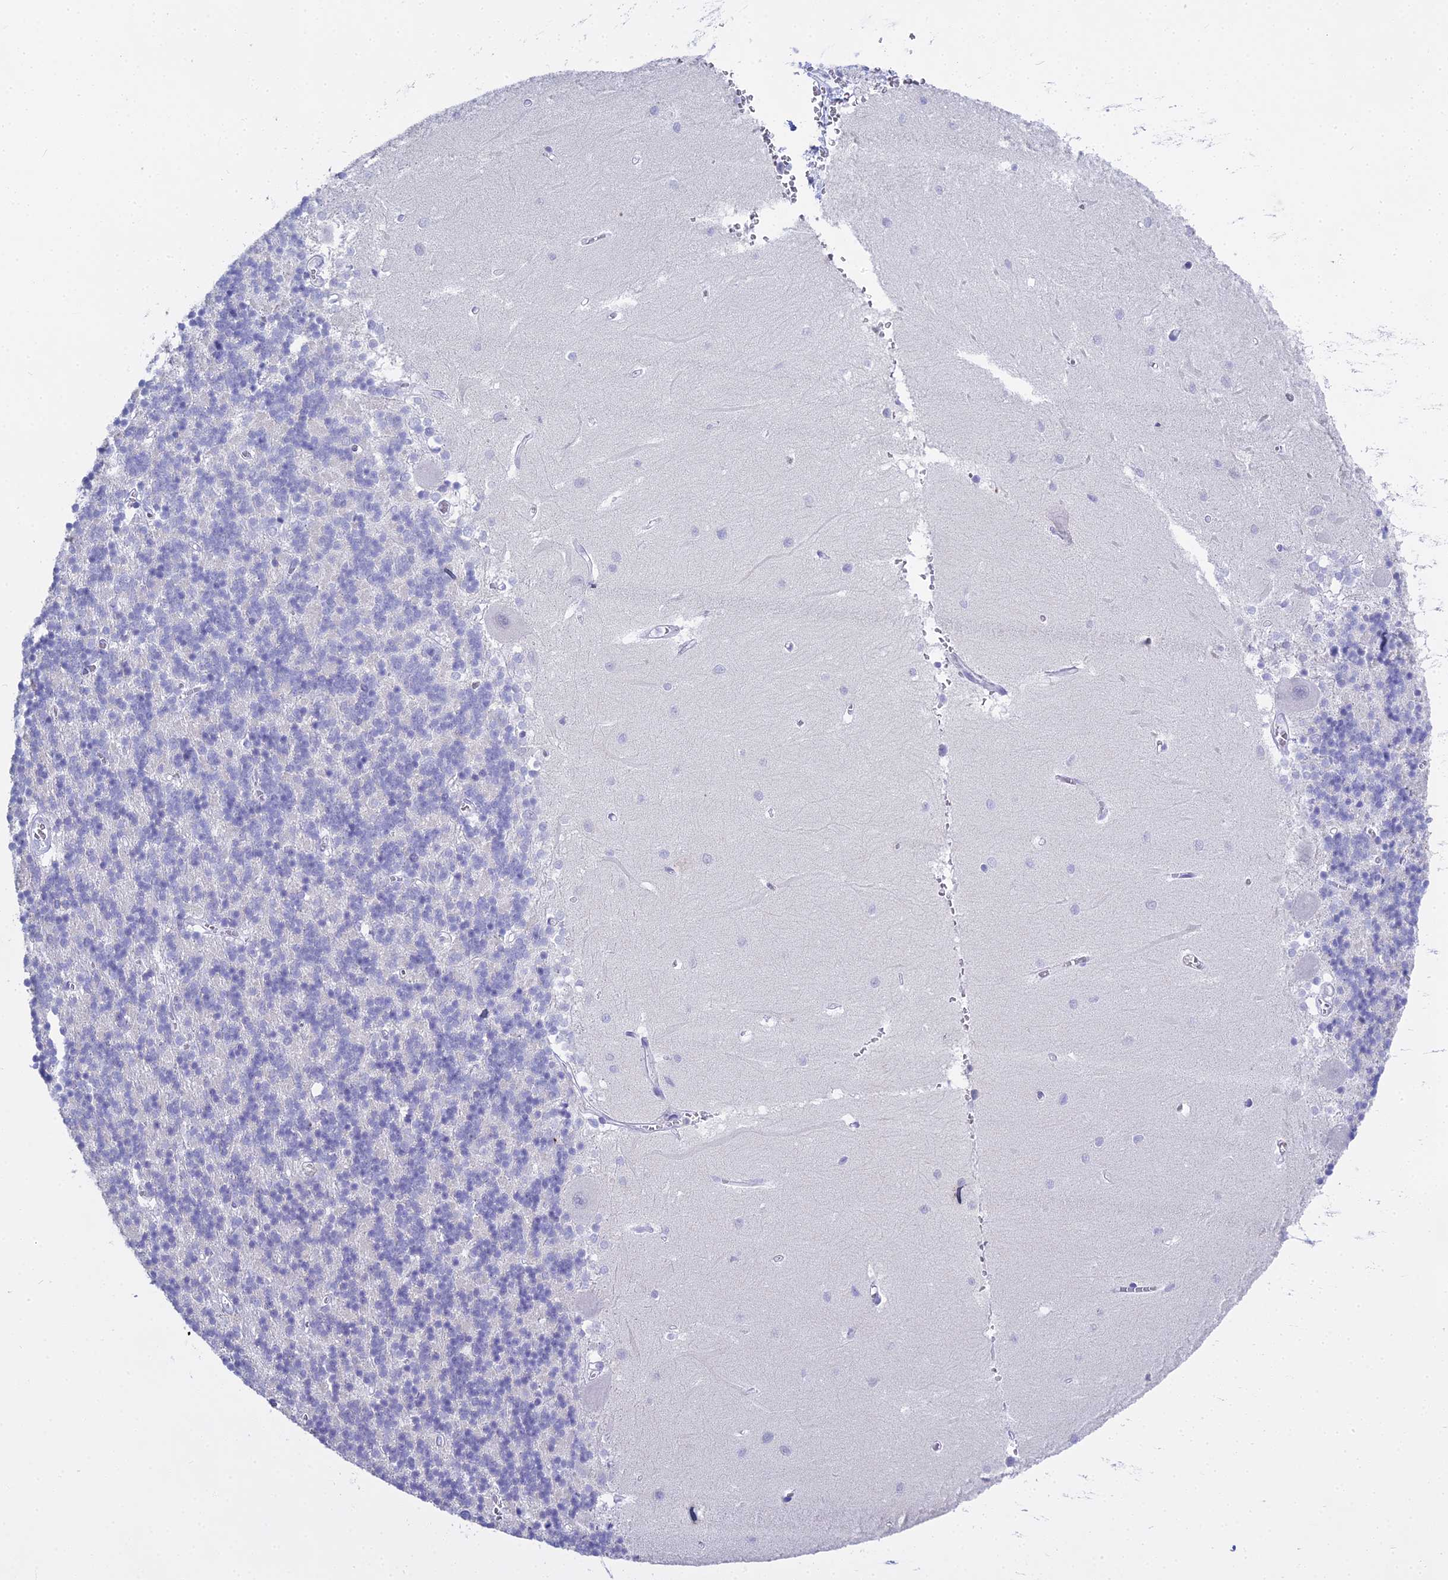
{"staining": {"intensity": "negative", "quantity": "none", "location": "none"}, "tissue": "cerebellum", "cell_type": "Cells in granular layer", "image_type": "normal", "snomed": [{"axis": "morphology", "description": "Normal tissue, NOS"}, {"axis": "topography", "description": "Cerebellum"}], "caption": "This micrograph is of benign cerebellum stained with IHC to label a protein in brown with the nuclei are counter-stained blue. There is no positivity in cells in granular layer. The staining is performed using DAB (3,3'-diaminobenzidine) brown chromogen with nuclei counter-stained in using hematoxylin.", "gene": "S100A7", "patient": {"sex": "male", "age": 37}}